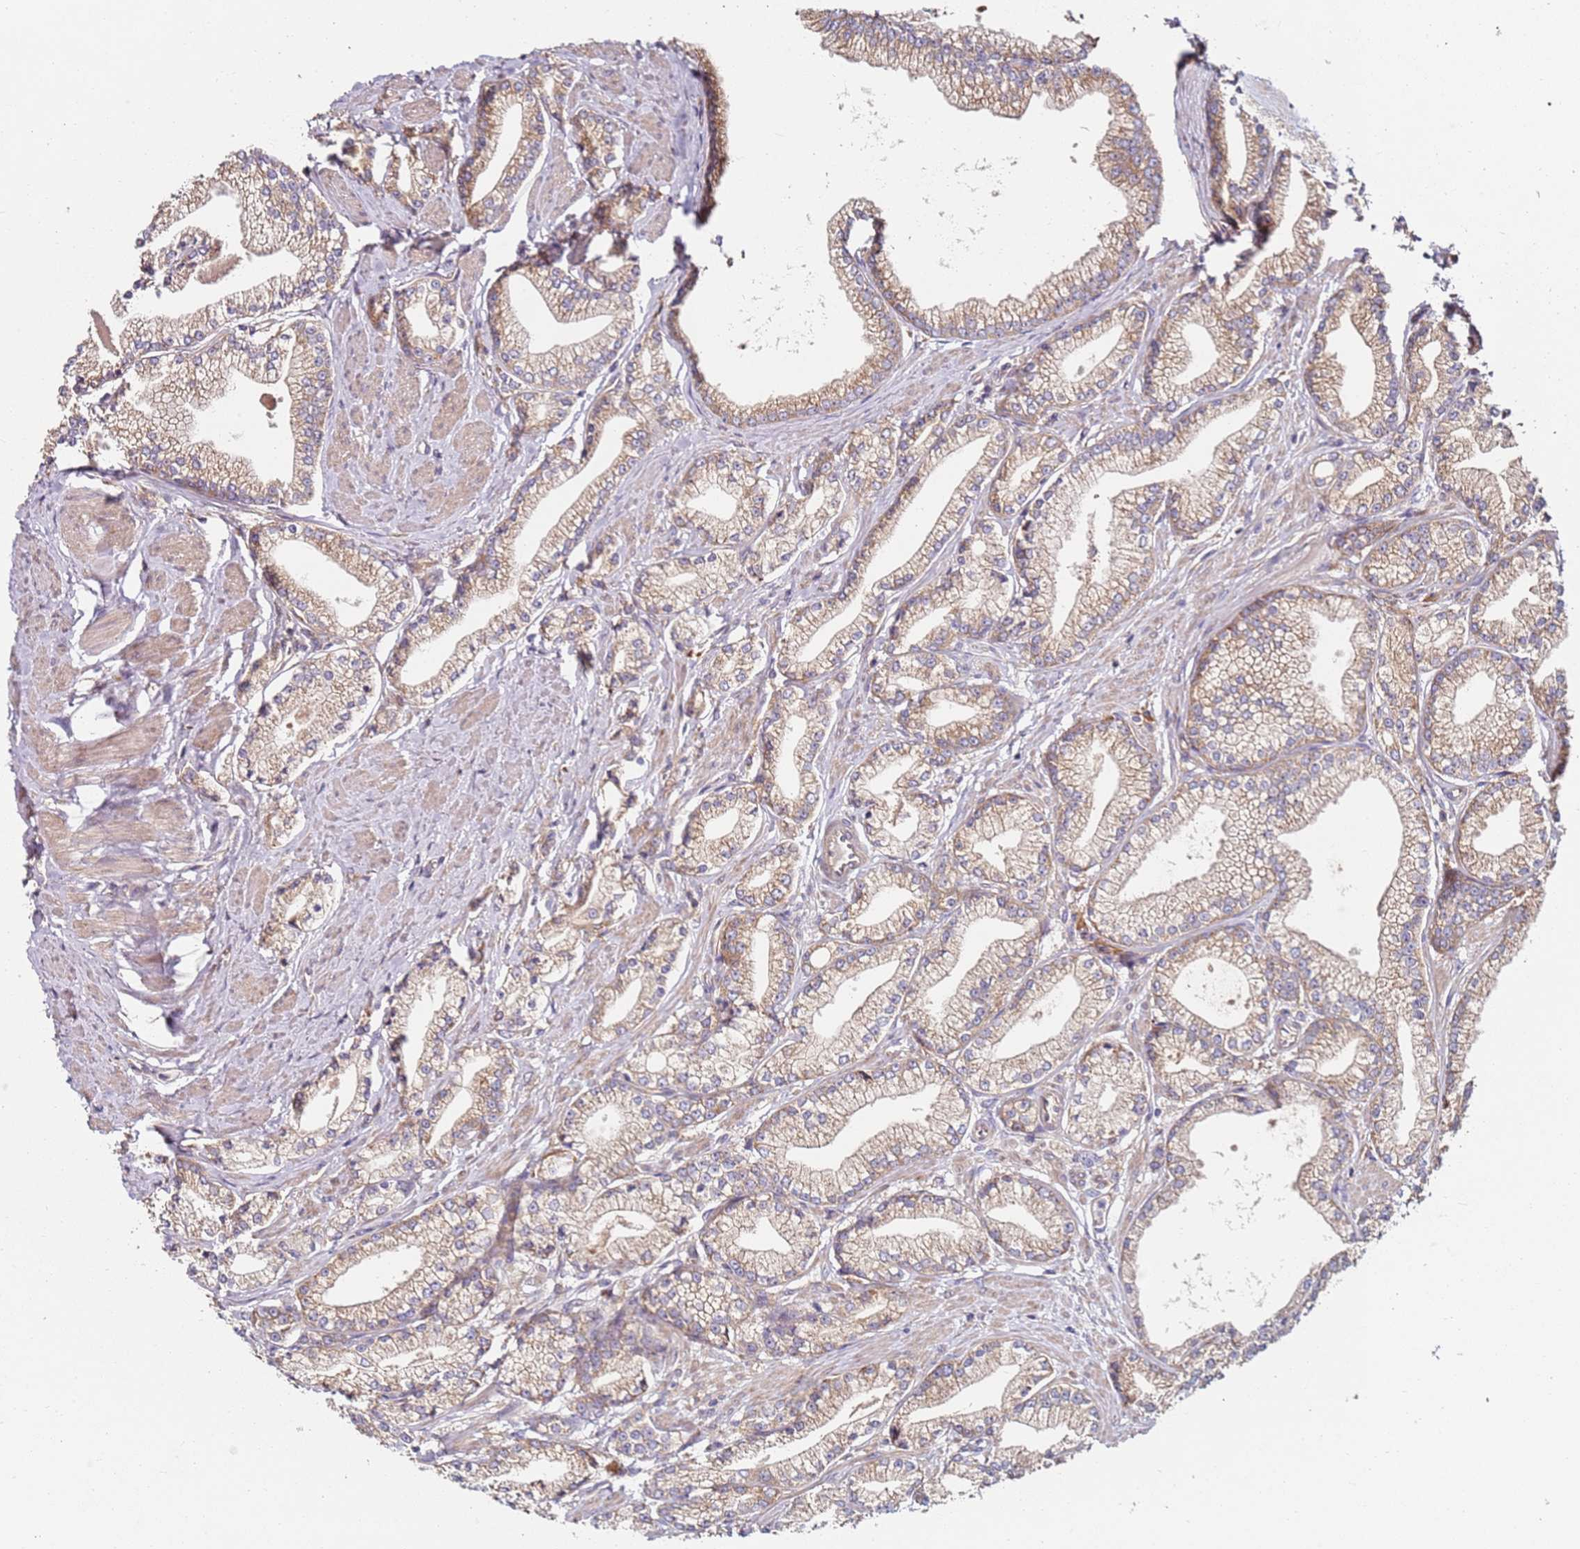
{"staining": {"intensity": "weak", "quantity": "25%-75%", "location": "cytoplasmic/membranous"}, "tissue": "prostate cancer", "cell_type": "Tumor cells", "image_type": "cancer", "snomed": [{"axis": "morphology", "description": "Adenocarcinoma, High grade"}, {"axis": "topography", "description": "Prostate"}], "caption": "Protein expression analysis of human prostate cancer reveals weak cytoplasmic/membranous expression in approximately 25%-75% of tumor cells. Nuclei are stained in blue.", "gene": "RPS3A", "patient": {"sex": "male", "age": 67}}